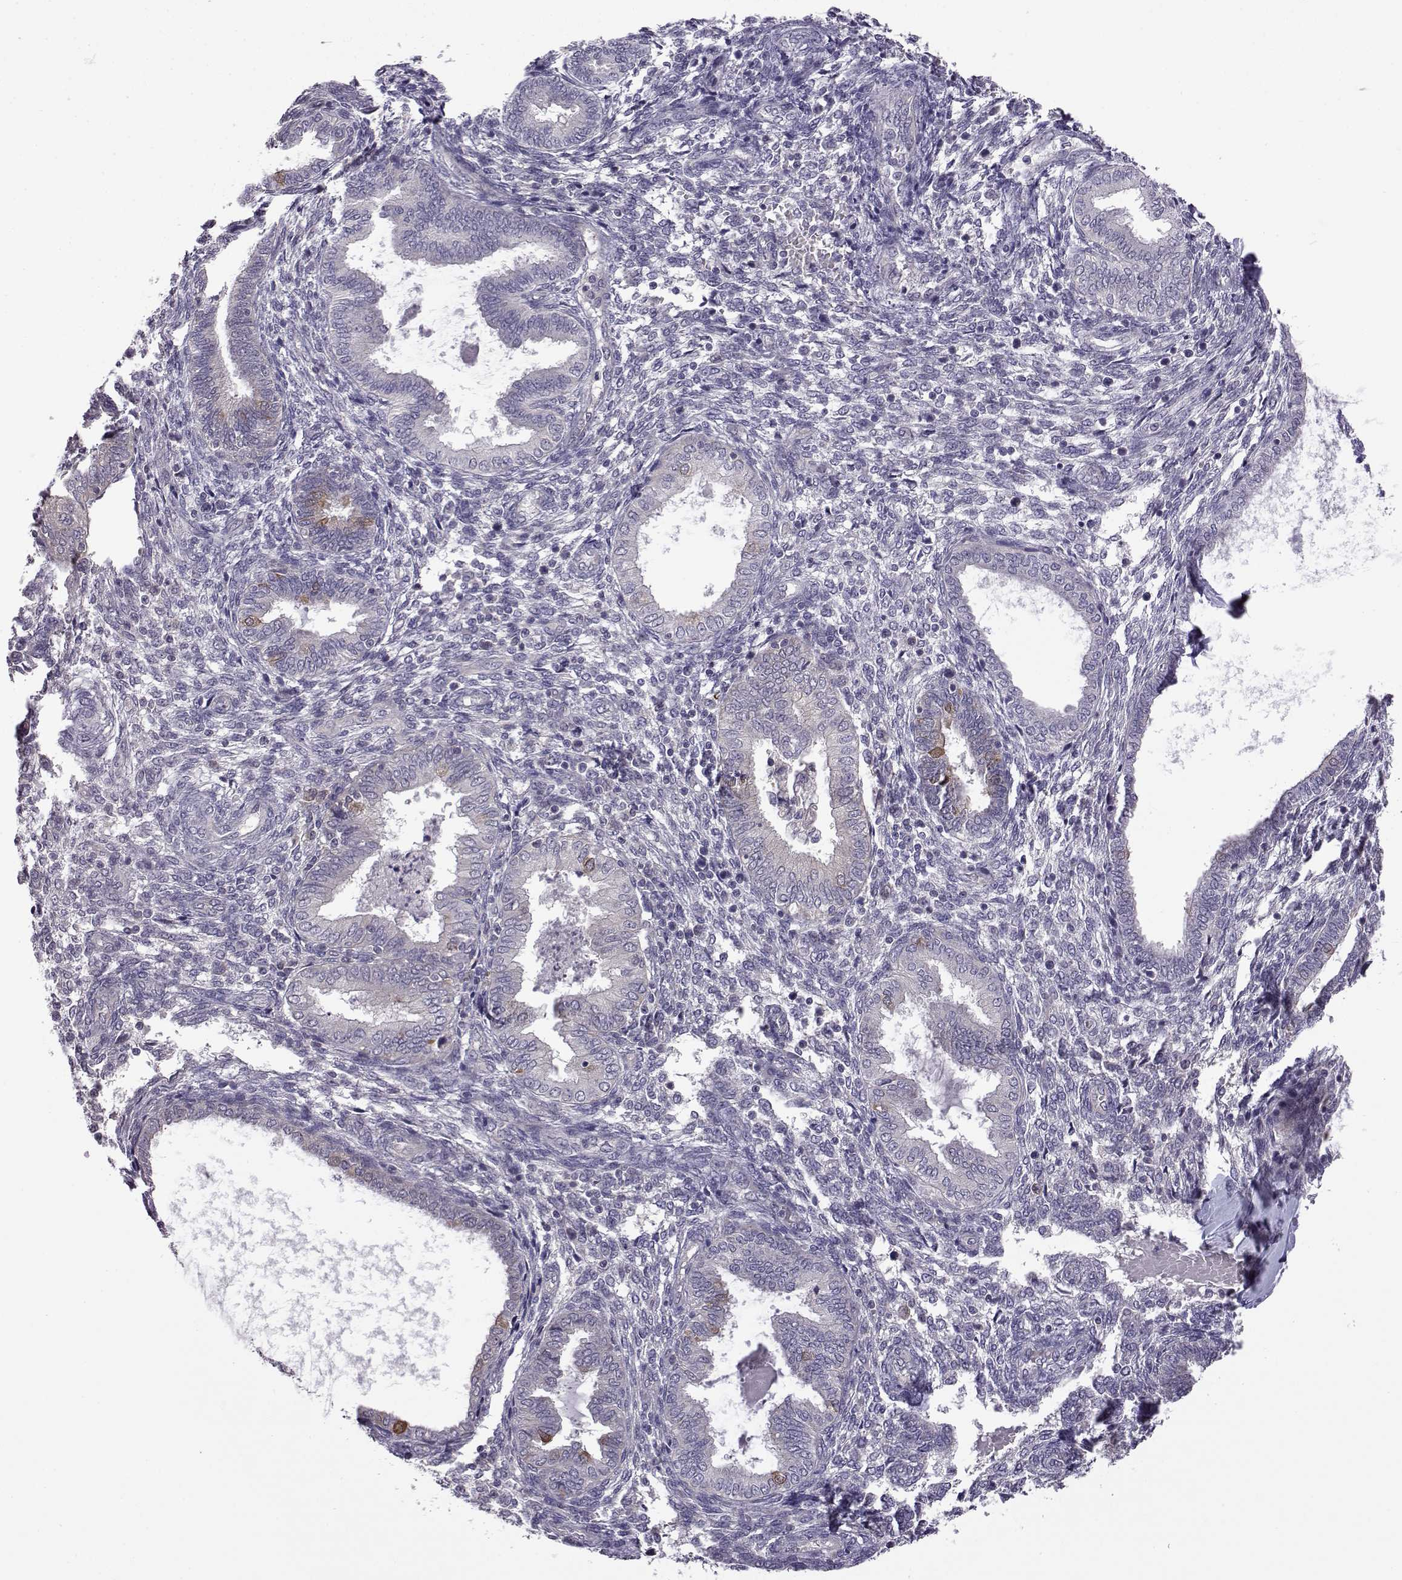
{"staining": {"intensity": "negative", "quantity": "none", "location": "none"}, "tissue": "endometrium", "cell_type": "Cells in endometrial stroma", "image_type": "normal", "snomed": [{"axis": "morphology", "description": "Normal tissue, NOS"}, {"axis": "topography", "description": "Endometrium"}], "caption": "DAB (3,3'-diaminobenzidine) immunohistochemical staining of normal endometrium demonstrates no significant positivity in cells in endometrial stroma.", "gene": "VGF", "patient": {"sex": "female", "age": 42}}